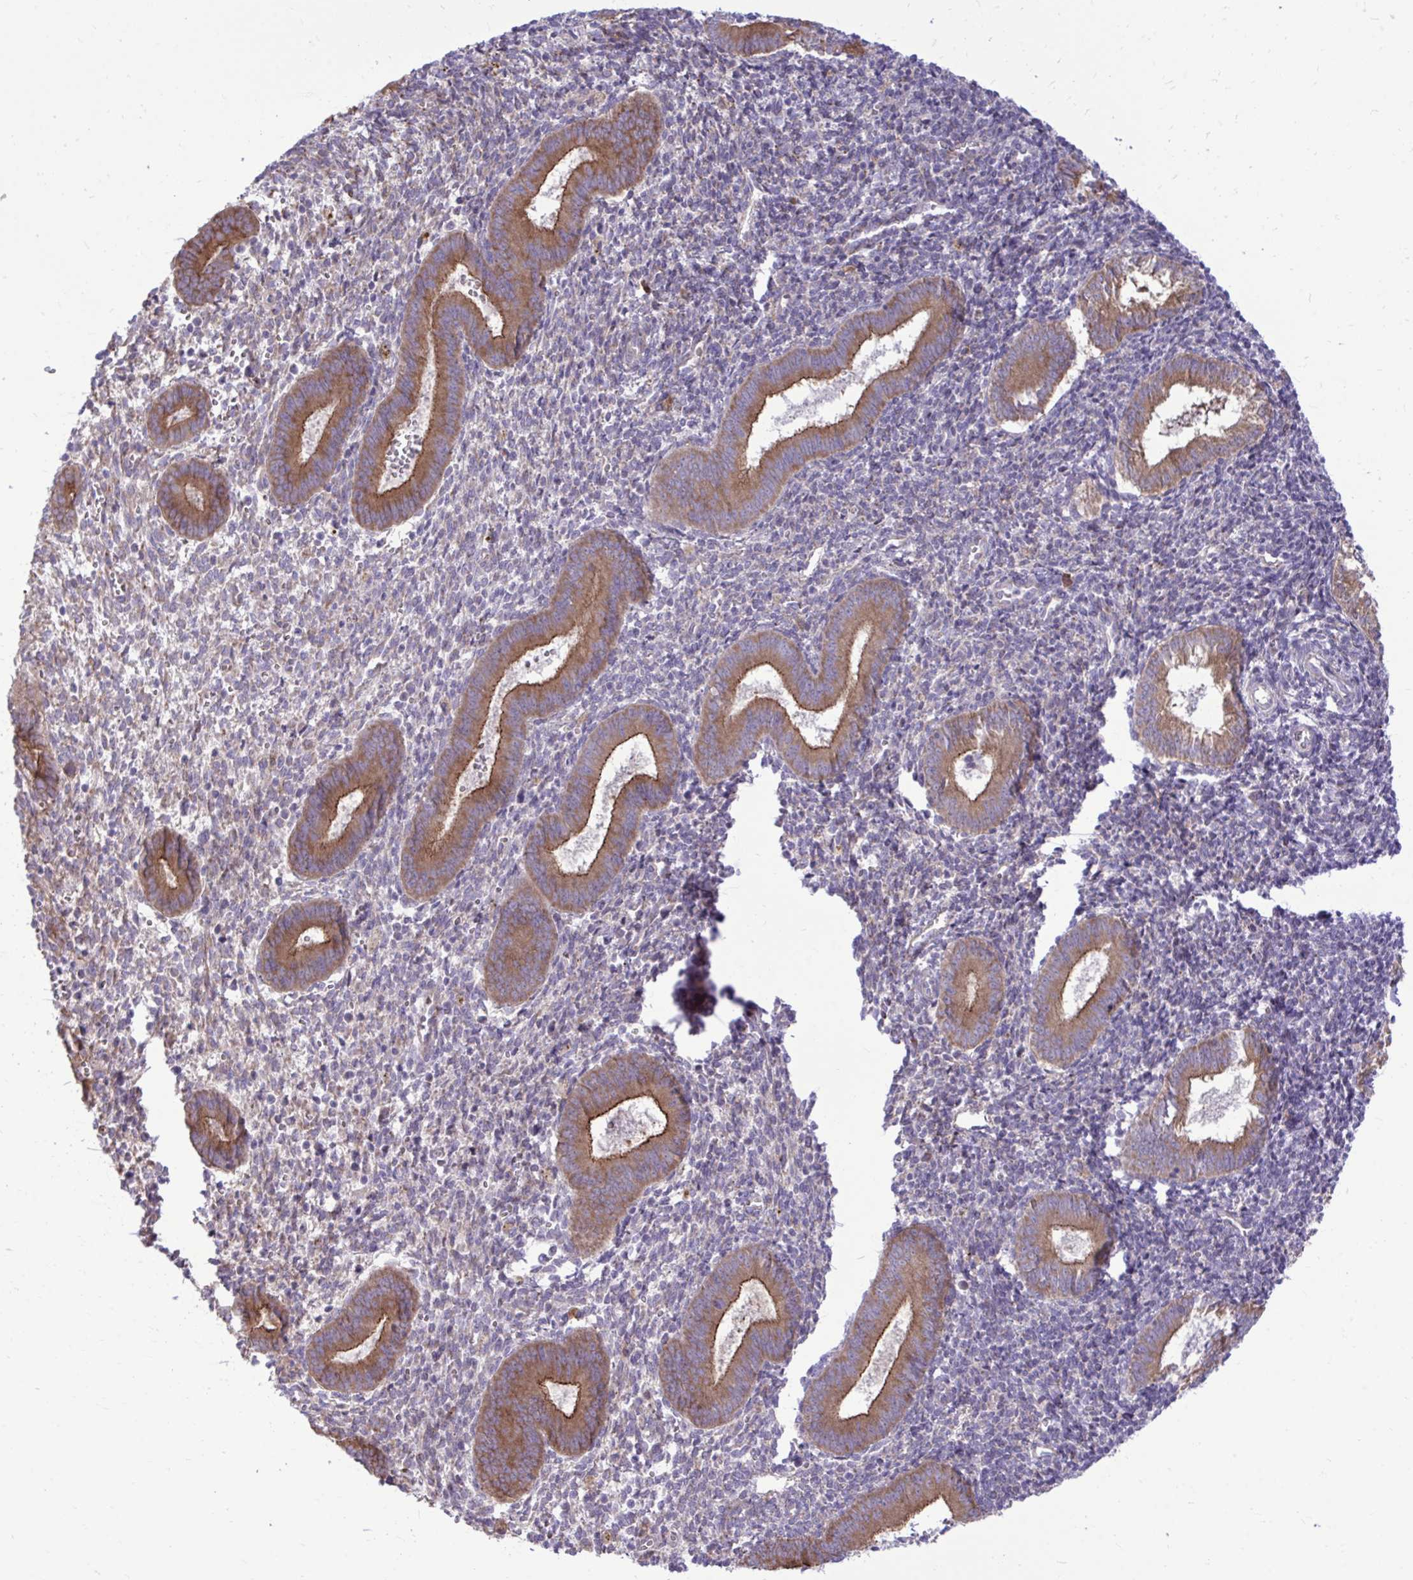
{"staining": {"intensity": "weak", "quantity": "<25%", "location": "cytoplasmic/membranous"}, "tissue": "endometrium", "cell_type": "Cells in endometrial stroma", "image_type": "normal", "snomed": [{"axis": "morphology", "description": "Normal tissue, NOS"}, {"axis": "topography", "description": "Endometrium"}], "caption": "Immunohistochemistry photomicrograph of normal endometrium: endometrium stained with DAB (3,3'-diaminobenzidine) demonstrates no significant protein expression in cells in endometrial stroma. (Brightfield microscopy of DAB (3,3'-diaminobenzidine) immunohistochemistry at high magnification).", "gene": "METTL9", "patient": {"sex": "female", "age": 25}}